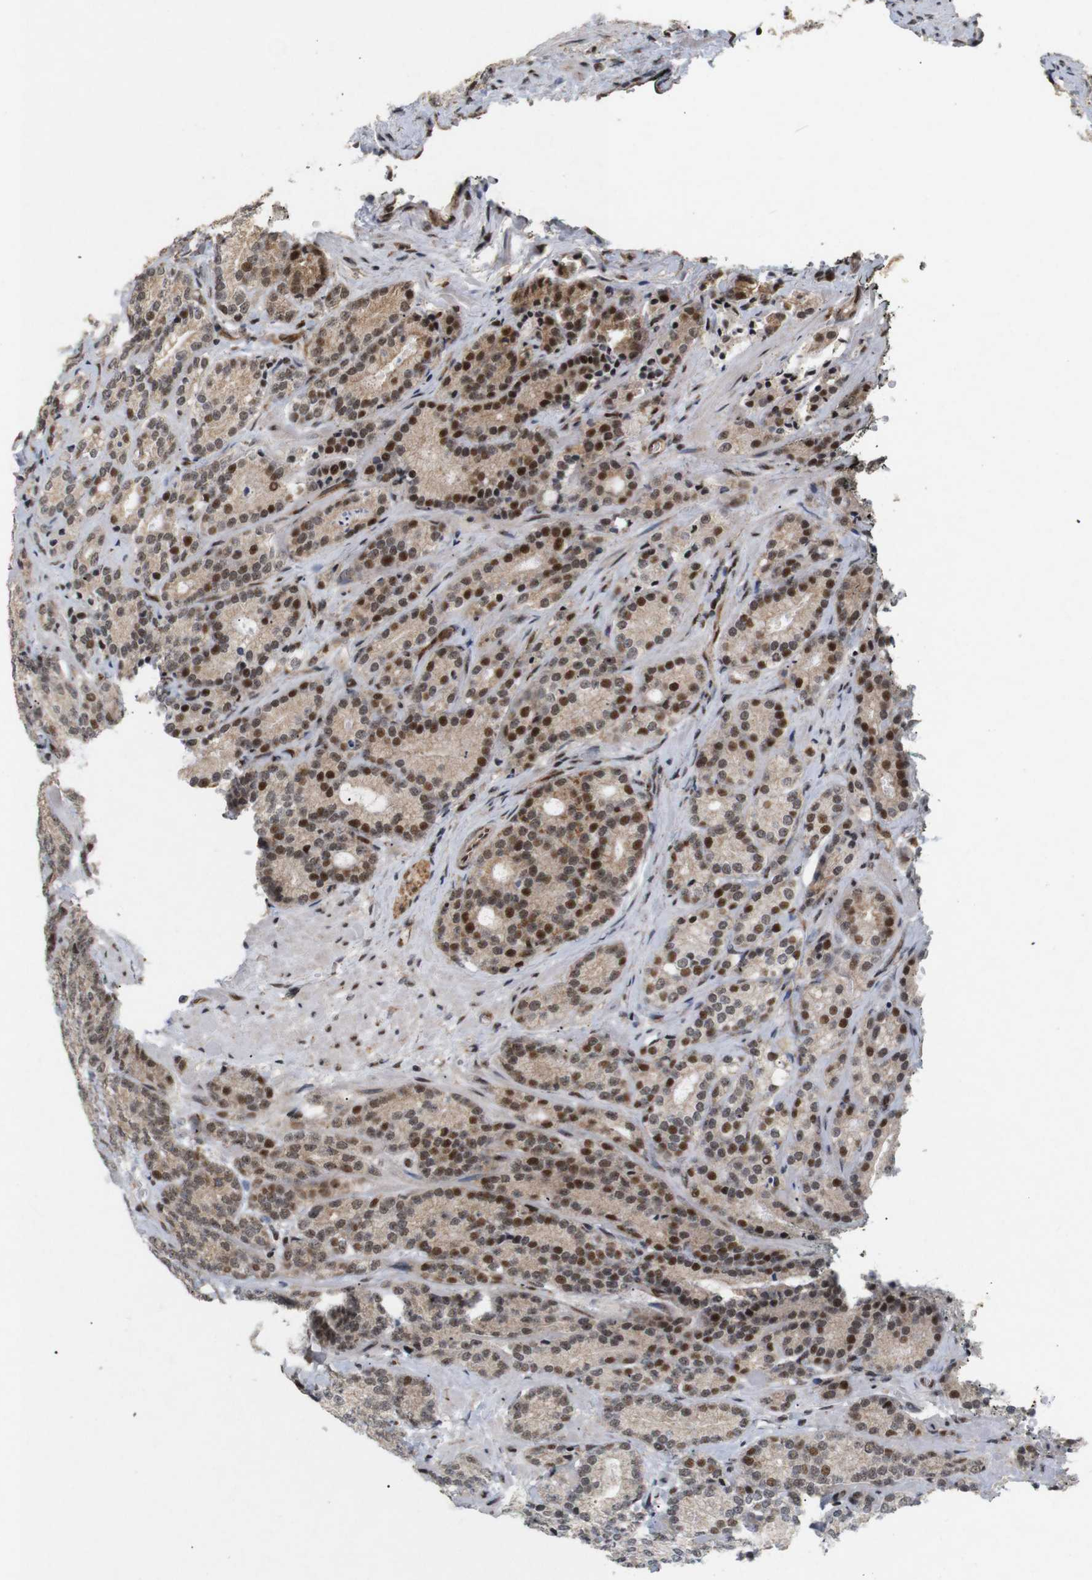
{"staining": {"intensity": "moderate", "quantity": ">75%", "location": "cytoplasmic/membranous,nuclear"}, "tissue": "prostate cancer", "cell_type": "Tumor cells", "image_type": "cancer", "snomed": [{"axis": "morphology", "description": "Adenocarcinoma, High grade"}, {"axis": "topography", "description": "Prostate"}], "caption": "Protein analysis of high-grade adenocarcinoma (prostate) tissue displays moderate cytoplasmic/membranous and nuclear positivity in approximately >75% of tumor cells.", "gene": "PYM1", "patient": {"sex": "male", "age": 61}}